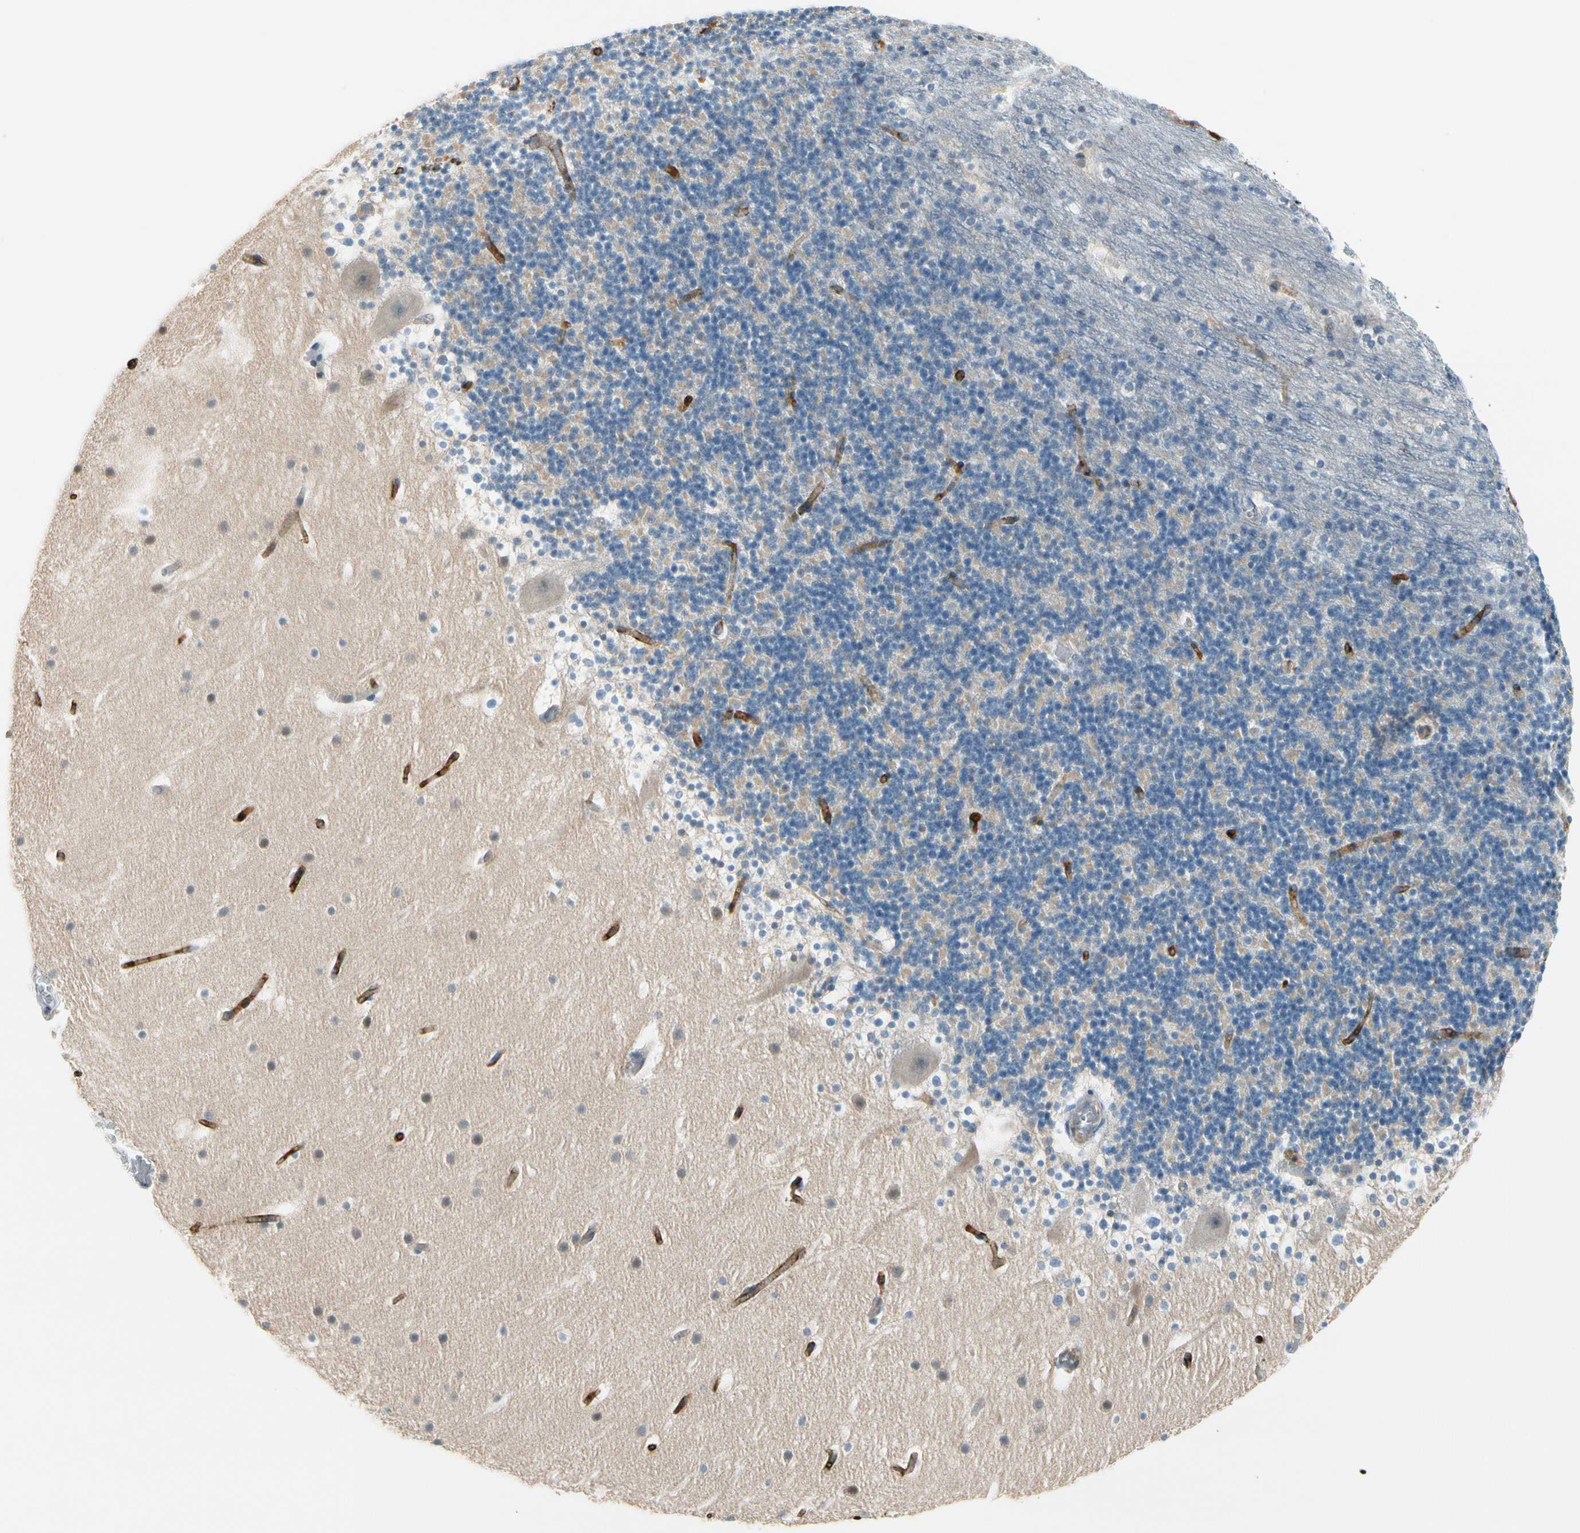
{"staining": {"intensity": "negative", "quantity": "none", "location": "none"}, "tissue": "cerebellum", "cell_type": "Cells in granular layer", "image_type": "normal", "snomed": [{"axis": "morphology", "description": "Normal tissue, NOS"}, {"axis": "topography", "description": "Cerebellum"}], "caption": "IHC histopathology image of normal cerebellum: cerebellum stained with DAB (3,3'-diaminobenzidine) displays no significant protein positivity in cells in granular layer. (Stains: DAB immunohistochemistry (IHC) with hematoxylin counter stain, Microscopy: brightfield microscopy at high magnification).", "gene": "CFAP36", "patient": {"sex": "male", "age": 45}}